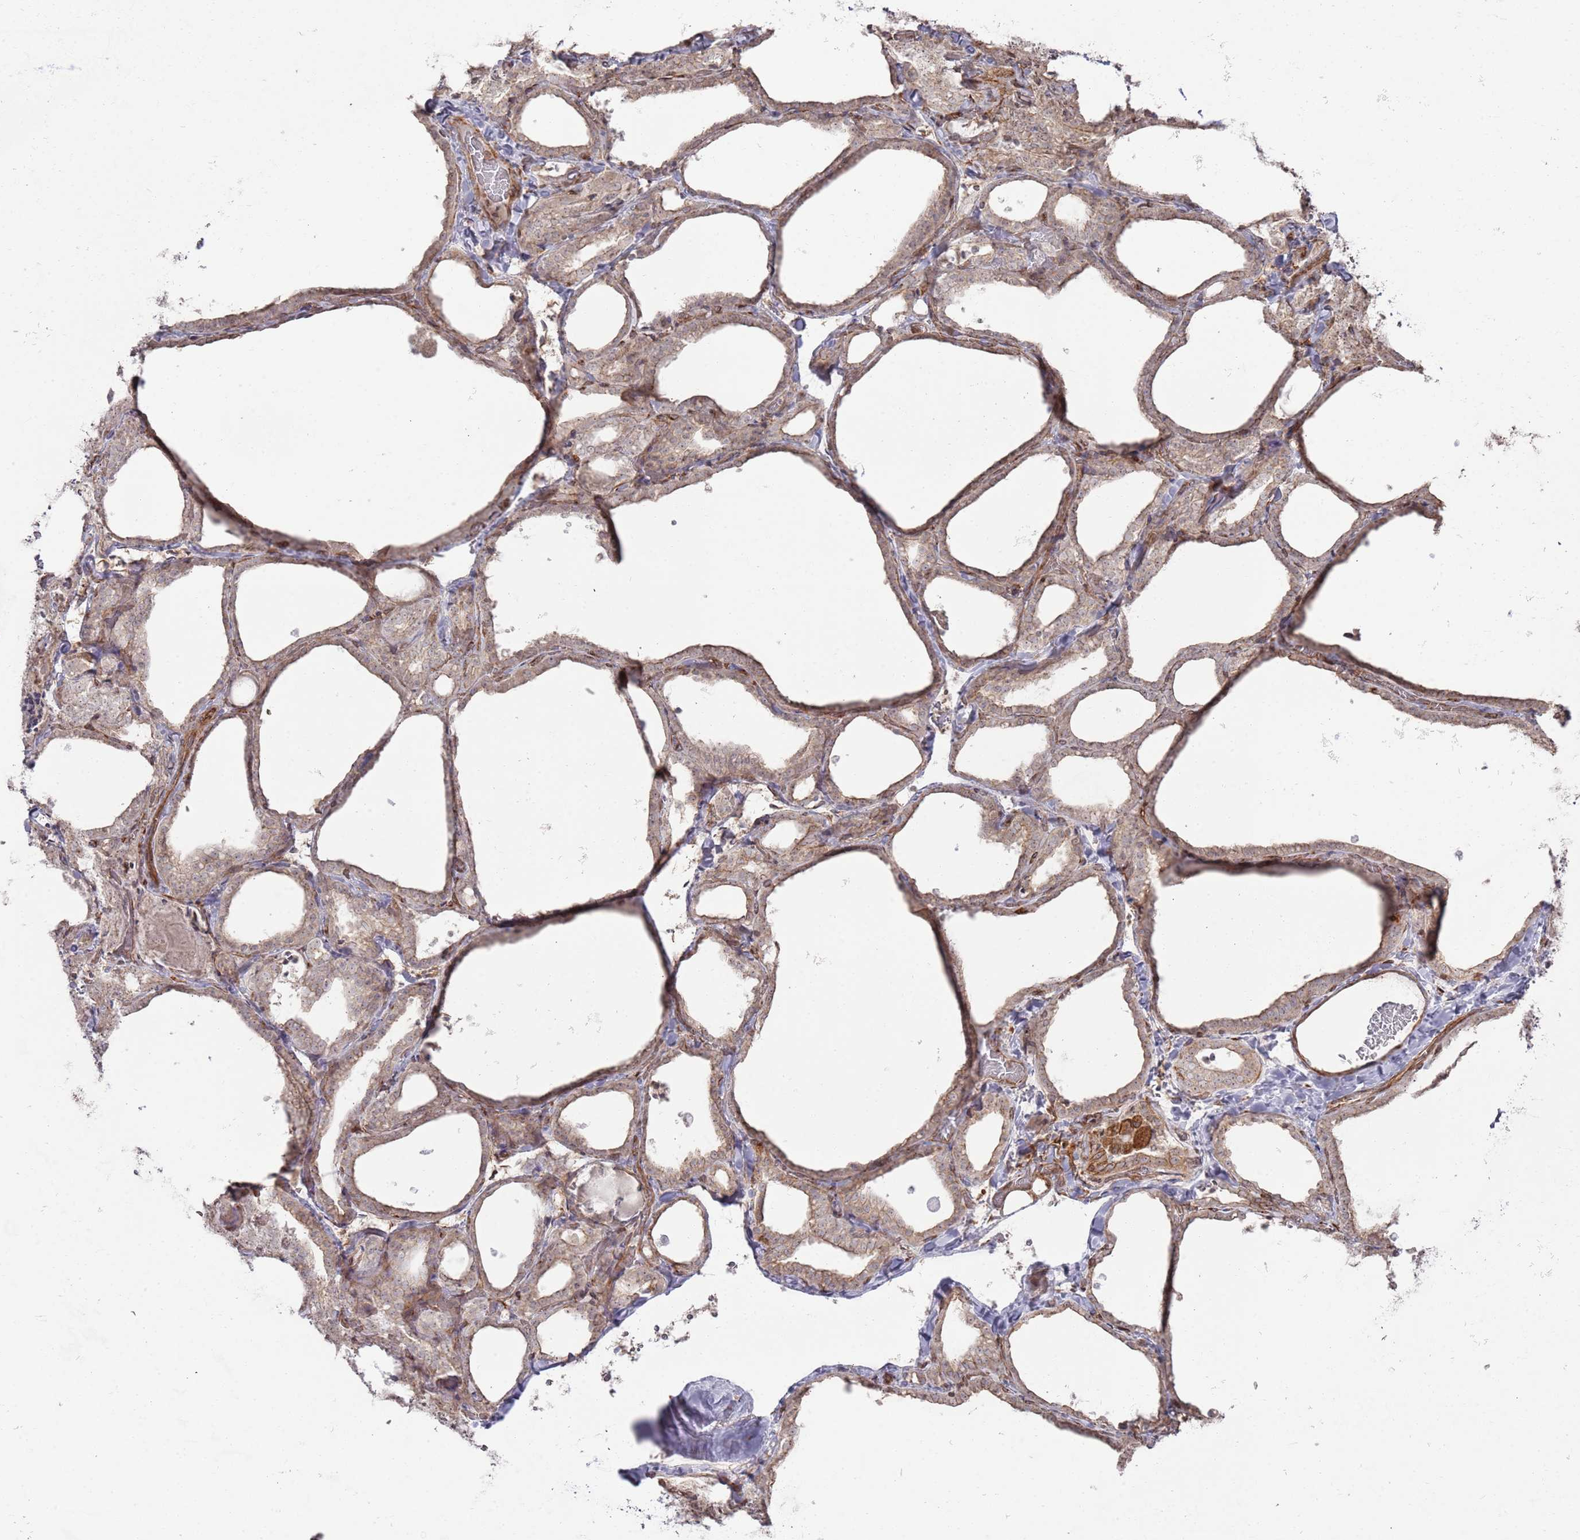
{"staining": {"intensity": "weak", "quantity": ">75%", "location": "cytoplasmic/membranous"}, "tissue": "thyroid gland", "cell_type": "Glandular cells", "image_type": "normal", "snomed": [{"axis": "morphology", "description": "Normal tissue, NOS"}, {"axis": "topography", "description": "Thyroid gland"}], "caption": "Weak cytoplasmic/membranous positivity for a protein is present in about >75% of glandular cells of benign thyroid gland using immunohistochemistry (IHC).", "gene": "PHF21A", "patient": {"sex": "female", "age": 22}}